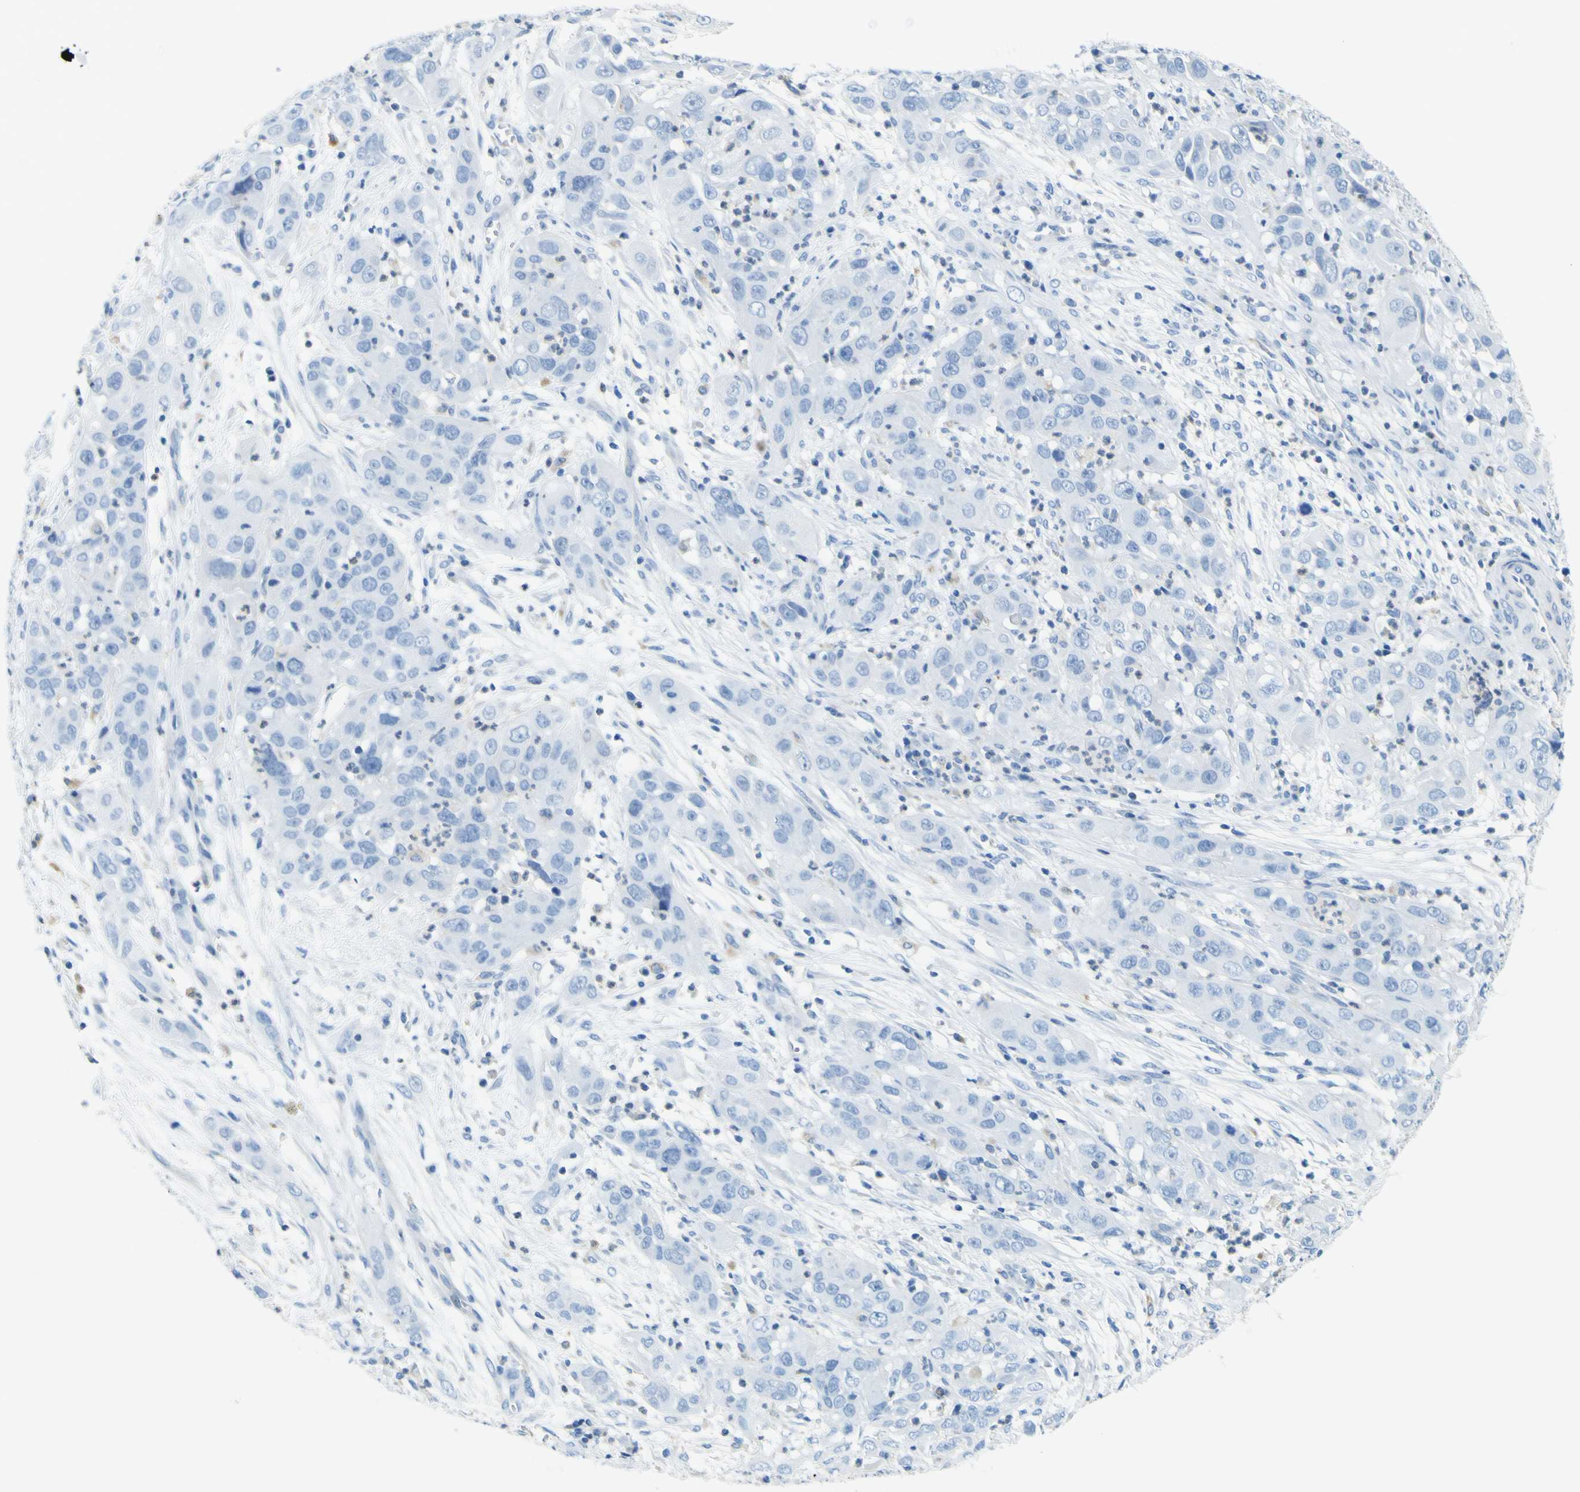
{"staining": {"intensity": "negative", "quantity": "none", "location": "none"}, "tissue": "cervical cancer", "cell_type": "Tumor cells", "image_type": "cancer", "snomed": [{"axis": "morphology", "description": "Squamous cell carcinoma, NOS"}, {"axis": "topography", "description": "Cervix"}], "caption": "Immunohistochemistry (IHC) micrograph of squamous cell carcinoma (cervical) stained for a protein (brown), which displays no expression in tumor cells.", "gene": "ACSL1", "patient": {"sex": "female", "age": 32}}